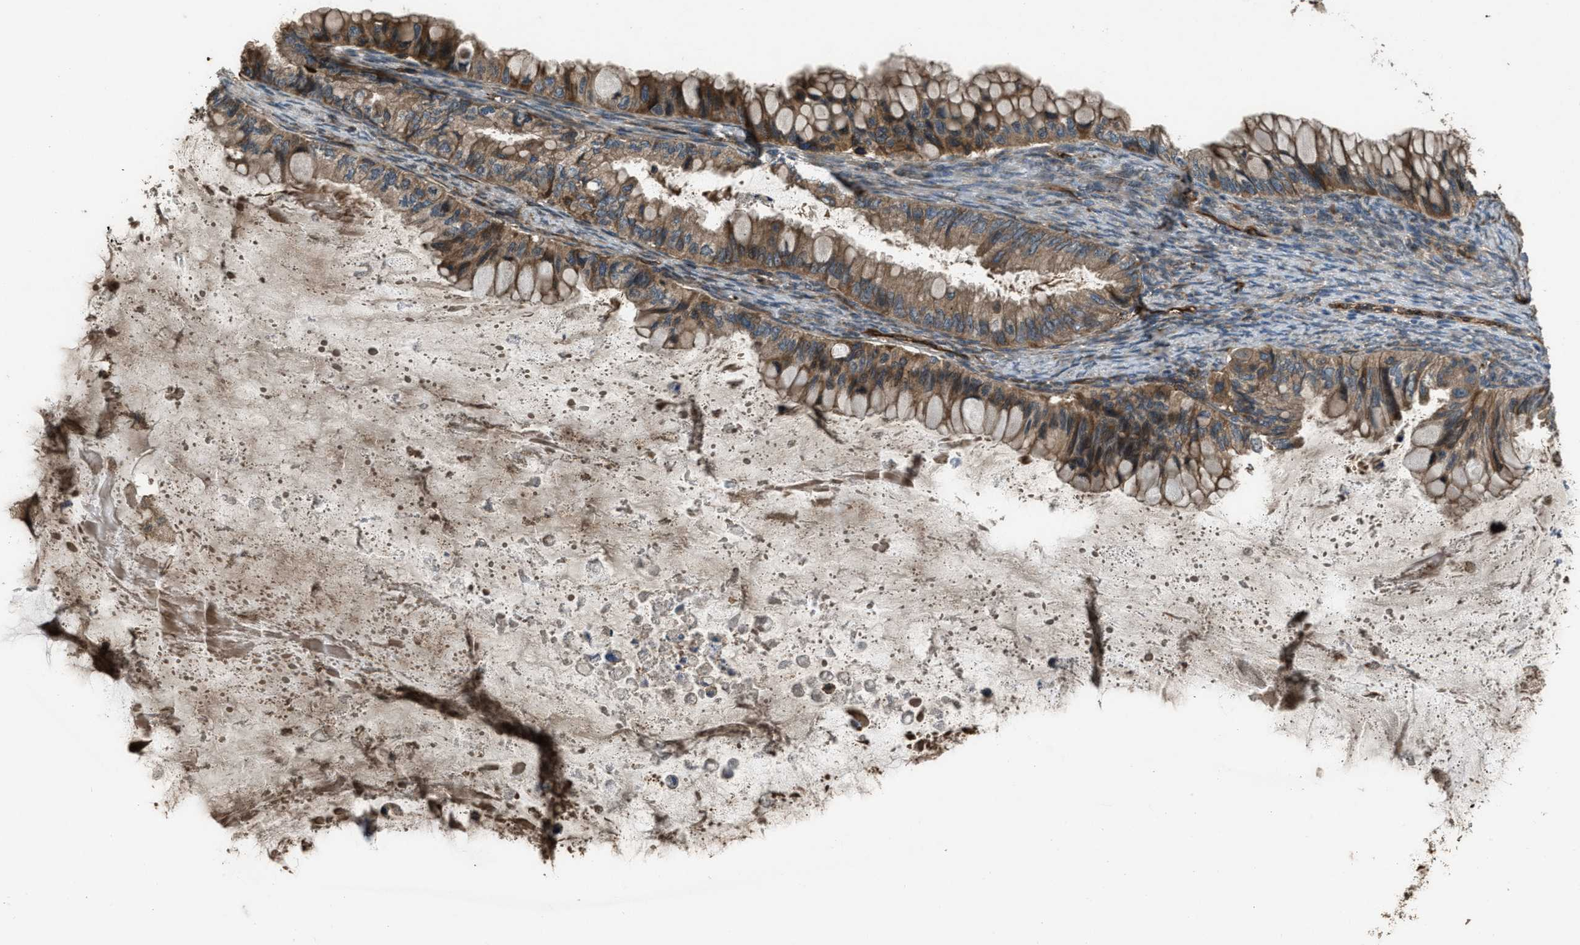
{"staining": {"intensity": "moderate", "quantity": ">75%", "location": "cytoplasmic/membranous"}, "tissue": "ovarian cancer", "cell_type": "Tumor cells", "image_type": "cancer", "snomed": [{"axis": "morphology", "description": "Cystadenocarcinoma, mucinous, NOS"}, {"axis": "topography", "description": "Ovary"}], "caption": "This photomicrograph reveals IHC staining of ovarian cancer, with medium moderate cytoplasmic/membranous staining in approximately >75% of tumor cells.", "gene": "GGH", "patient": {"sex": "female", "age": 80}}